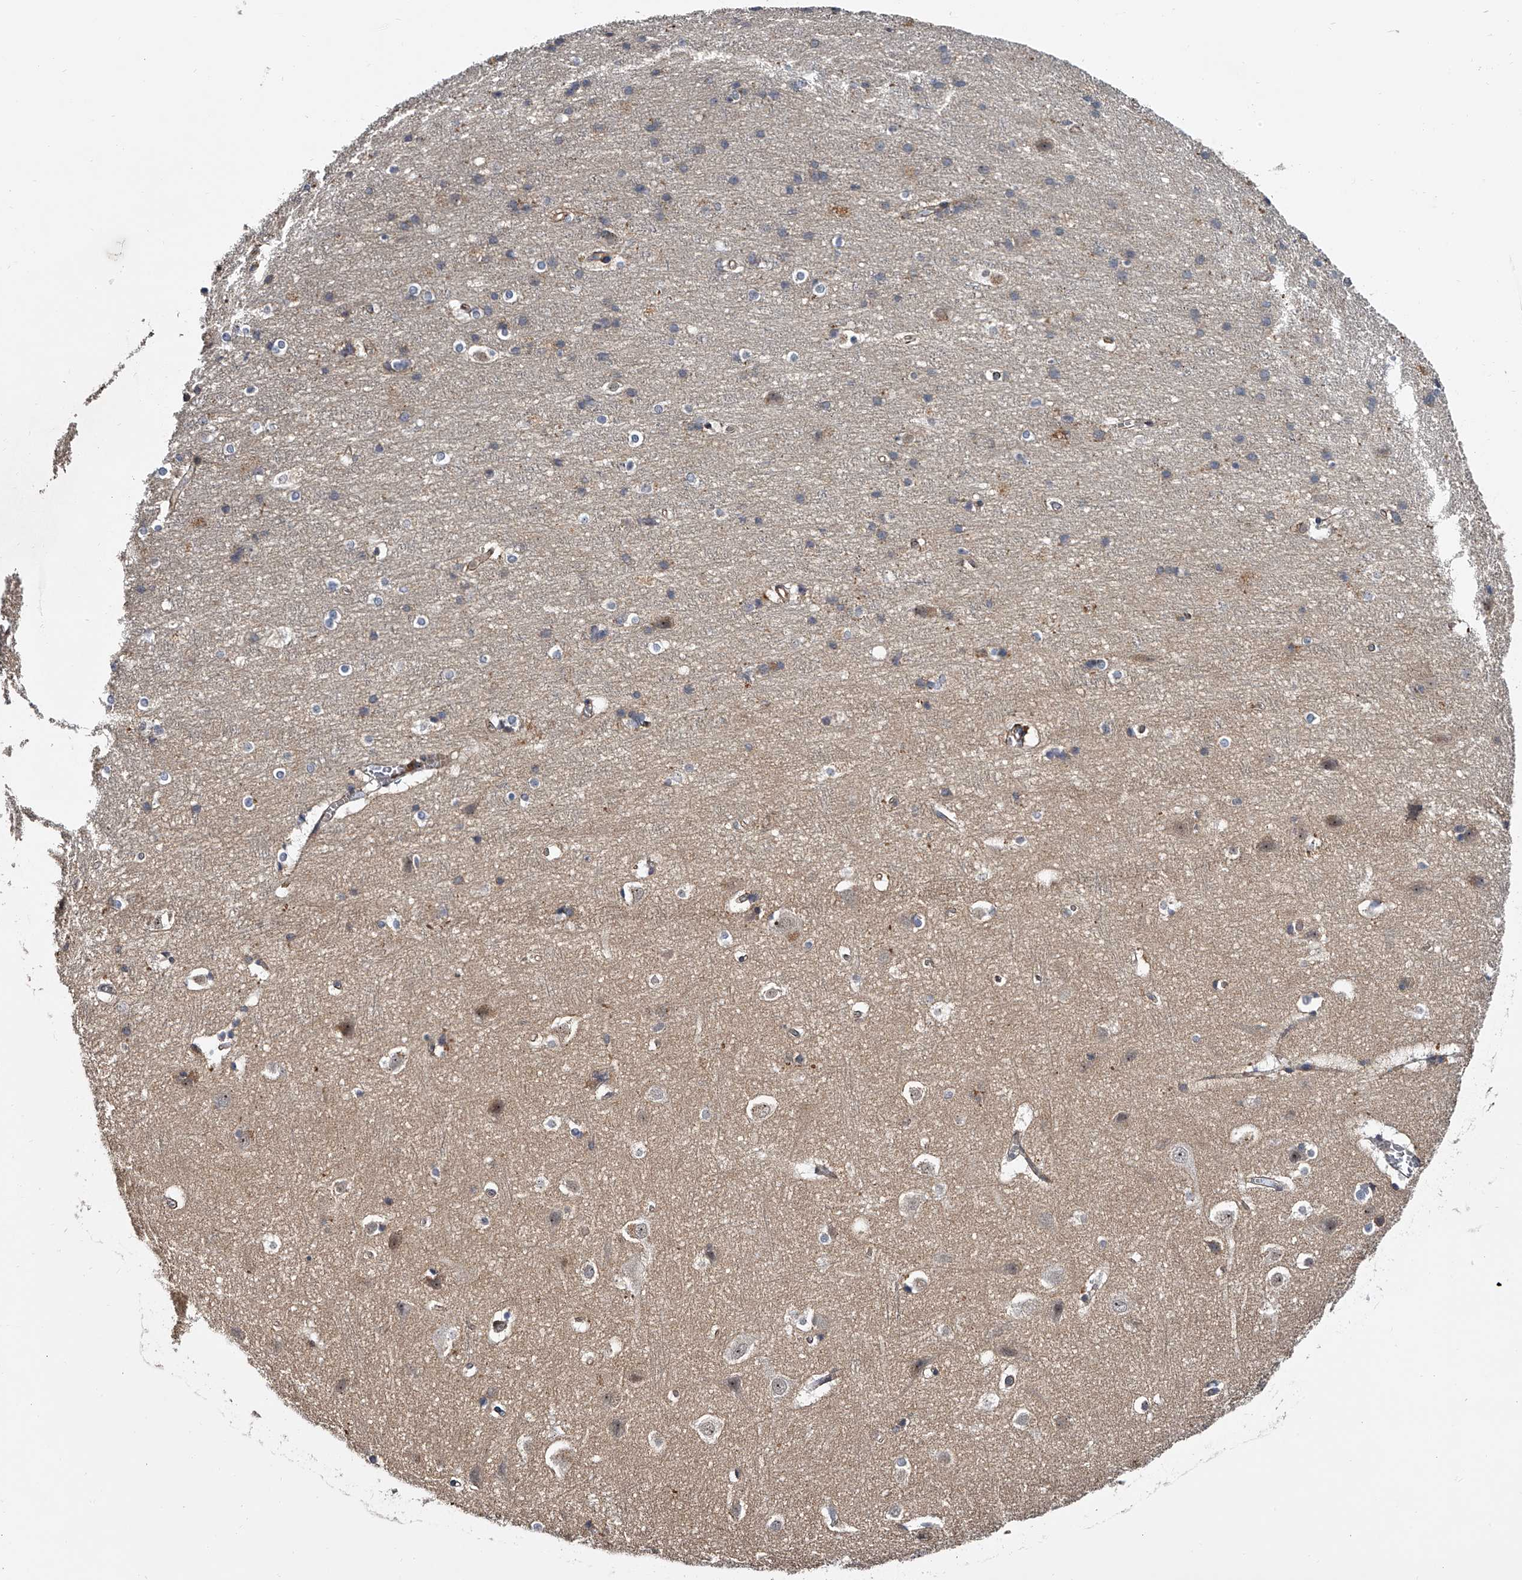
{"staining": {"intensity": "moderate", "quantity": ">75%", "location": "cytoplasmic/membranous"}, "tissue": "cerebral cortex", "cell_type": "Endothelial cells", "image_type": "normal", "snomed": [{"axis": "morphology", "description": "Normal tissue, NOS"}, {"axis": "topography", "description": "Cerebral cortex"}], "caption": "Immunohistochemistry (IHC) of benign cerebral cortex shows medium levels of moderate cytoplasmic/membranous positivity in approximately >75% of endothelial cells. (brown staining indicates protein expression, while blue staining denotes nuclei).", "gene": "MDN1", "patient": {"sex": "male", "age": 54}}